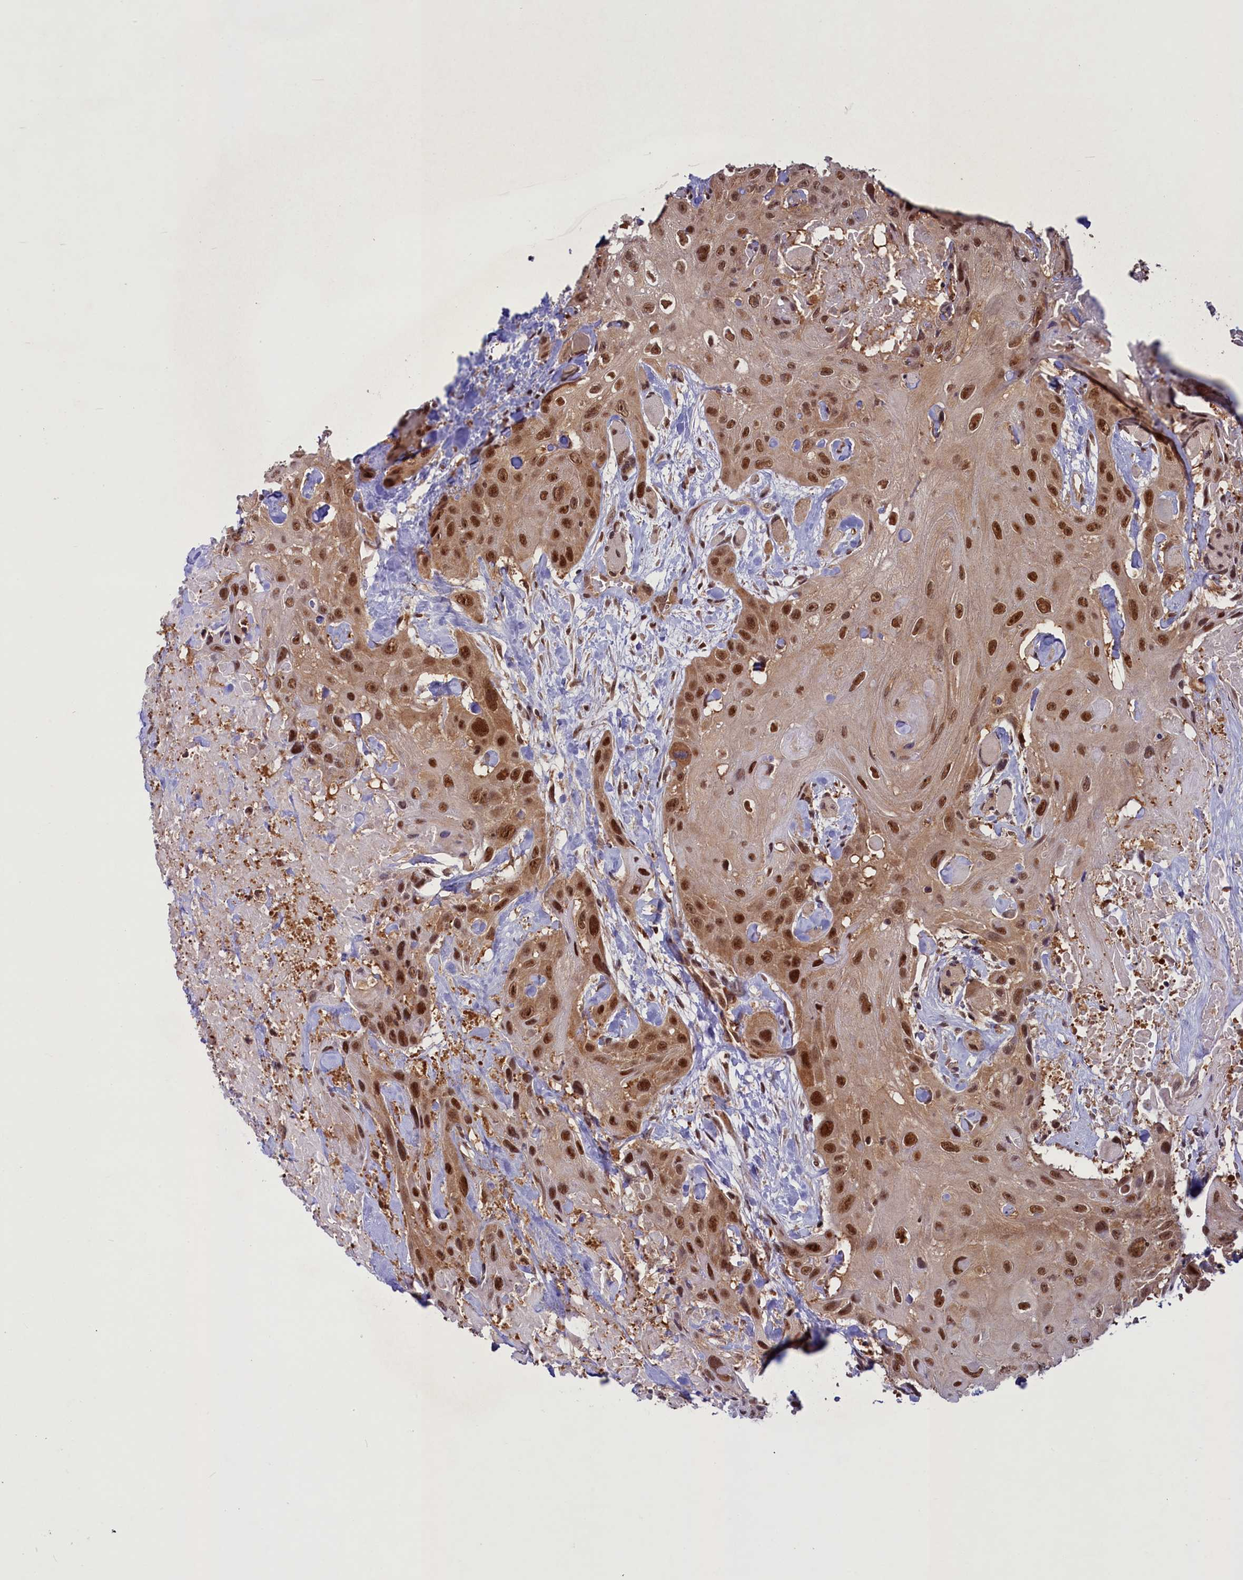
{"staining": {"intensity": "strong", "quantity": ">75%", "location": "cytoplasmic/membranous,nuclear"}, "tissue": "head and neck cancer", "cell_type": "Tumor cells", "image_type": "cancer", "snomed": [{"axis": "morphology", "description": "Squamous cell carcinoma, NOS"}, {"axis": "topography", "description": "Head-Neck"}], "caption": "Tumor cells demonstrate strong cytoplasmic/membranous and nuclear positivity in approximately >75% of cells in head and neck cancer (squamous cell carcinoma).", "gene": "SLC7A6OS", "patient": {"sex": "male", "age": 81}}